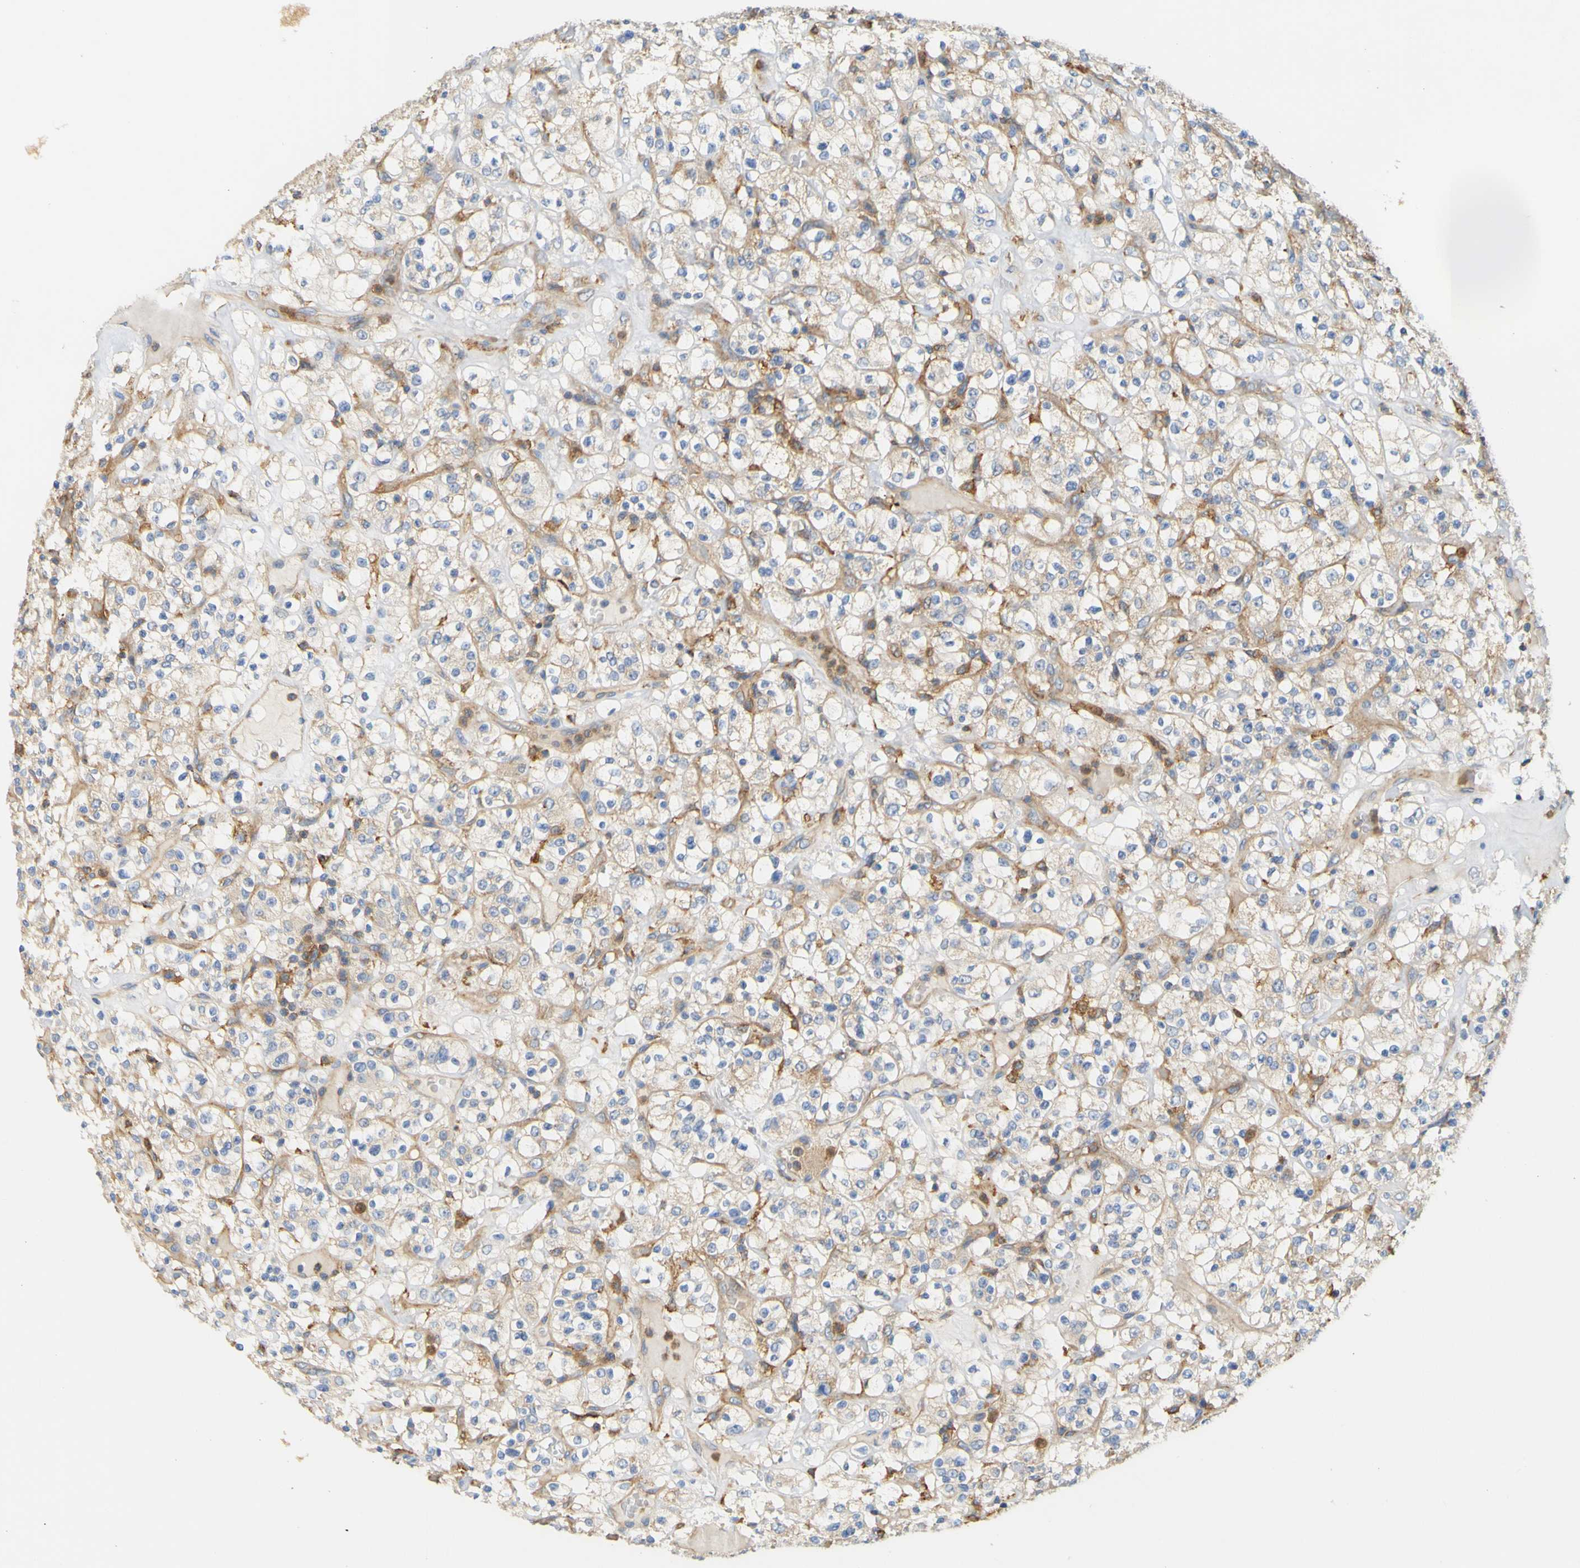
{"staining": {"intensity": "weak", "quantity": "25%-75%", "location": "cytoplasmic/membranous"}, "tissue": "renal cancer", "cell_type": "Tumor cells", "image_type": "cancer", "snomed": [{"axis": "morphology", "description": "Normal tissue, NOS"}, {"axis": "morphology", "description": "Adenocarcinoma, NOS"}, {"axis": "topography", "description": "Kidney"}], "caption": "Renal adenocarcinoma was stained to show a protein in brown. There is low levels of weak cytoplasmic/membranous expression in approximately 25%-75% of tumor cells.", "gene": "PCDH7", "patient": {"sex": "female", "age": 72}}